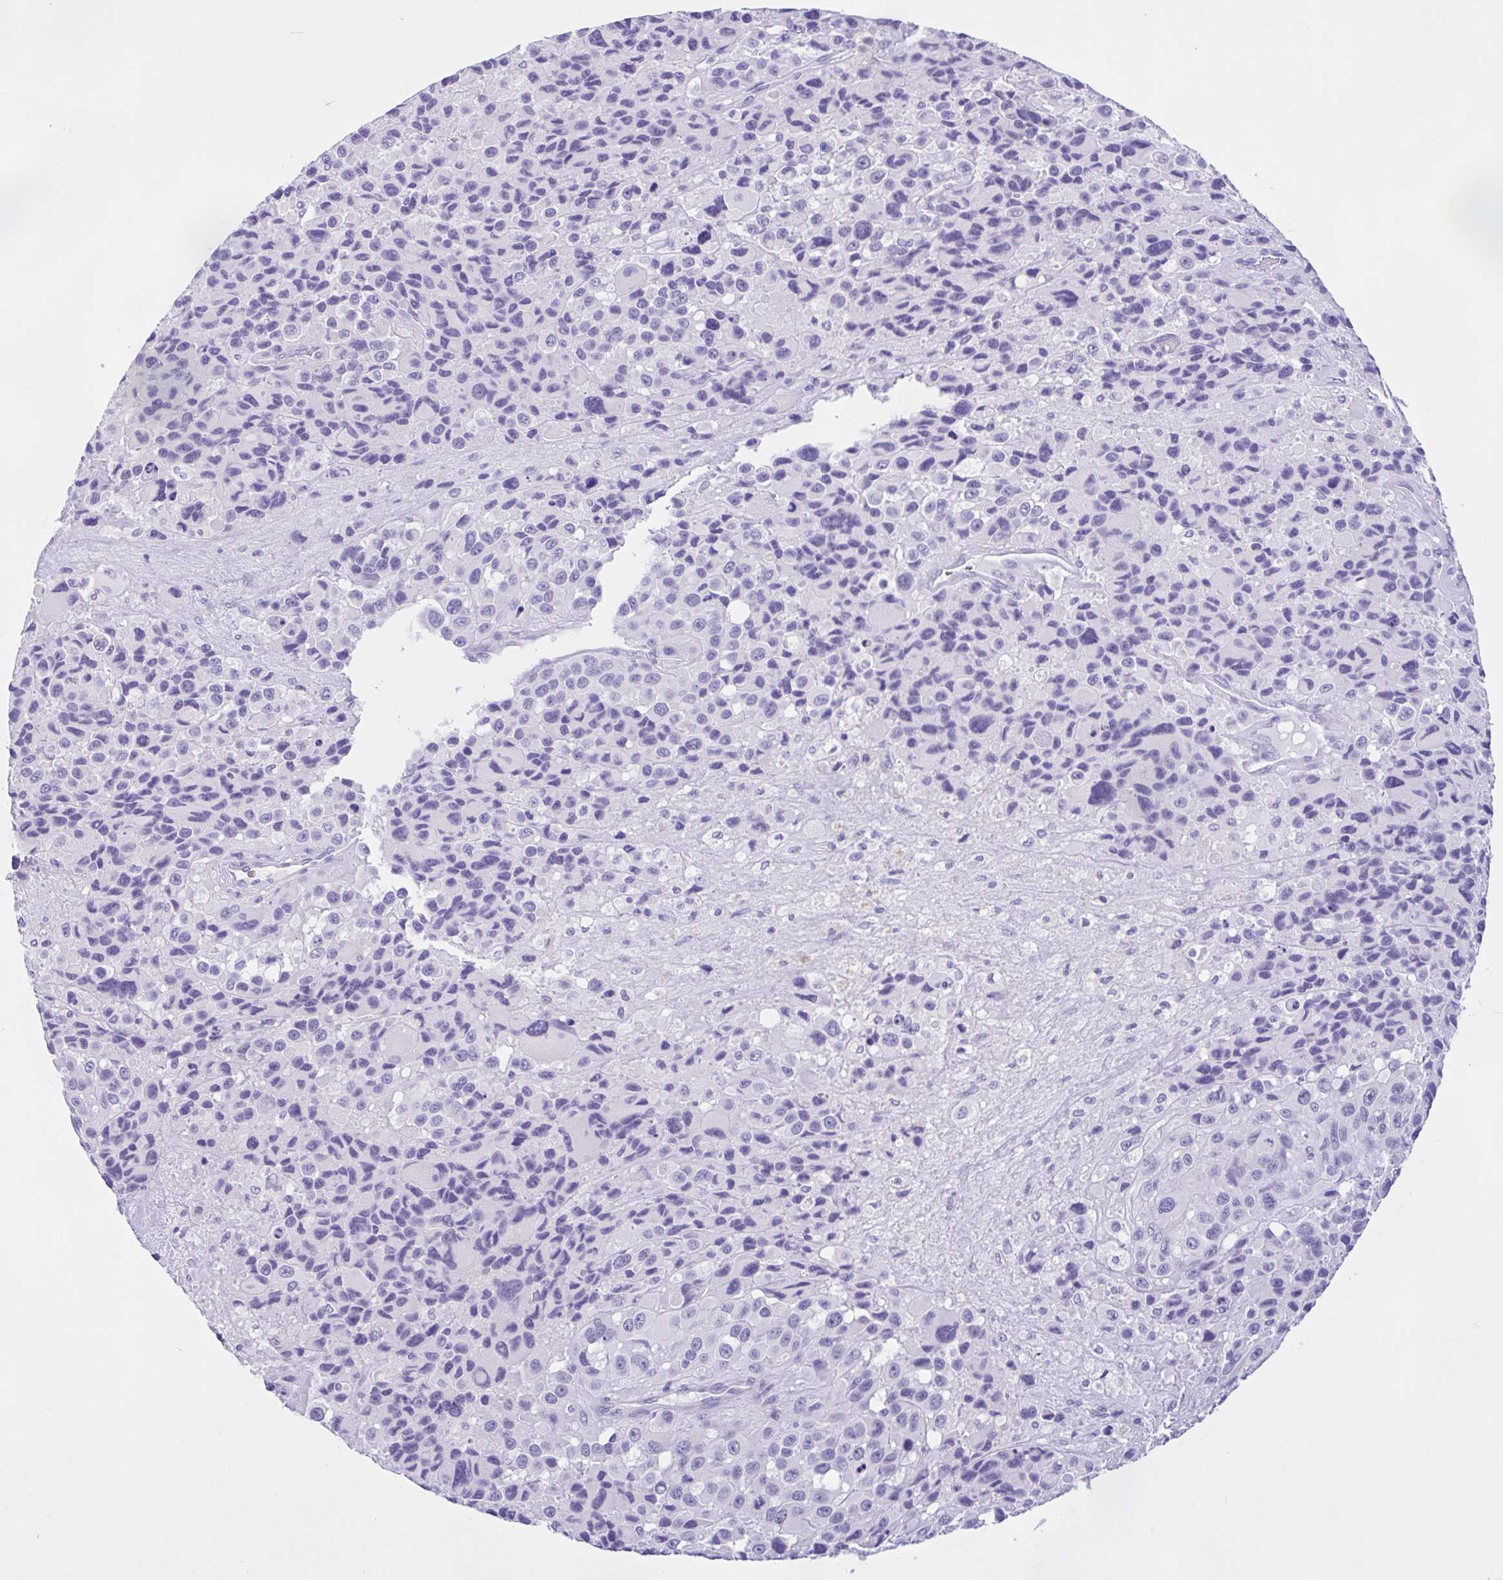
{"staining": {"intensity": "negative", "quantity": "none", "location": "none"}, "tissue": "melanoma", "cell_type": "Tumor cells", "image_type": "cancer", "snomed": [{"axis": "morphology", "description": "Malignant melanoma, Metastatic site"}, {"axis": "topography", "description": "Lymph node"}], "caption": "Immunohistochemistry of melanoma reveals no staining in tumor cells.", "gene": "ZNF319", "patient": {"sex": "female", "age": 65}}